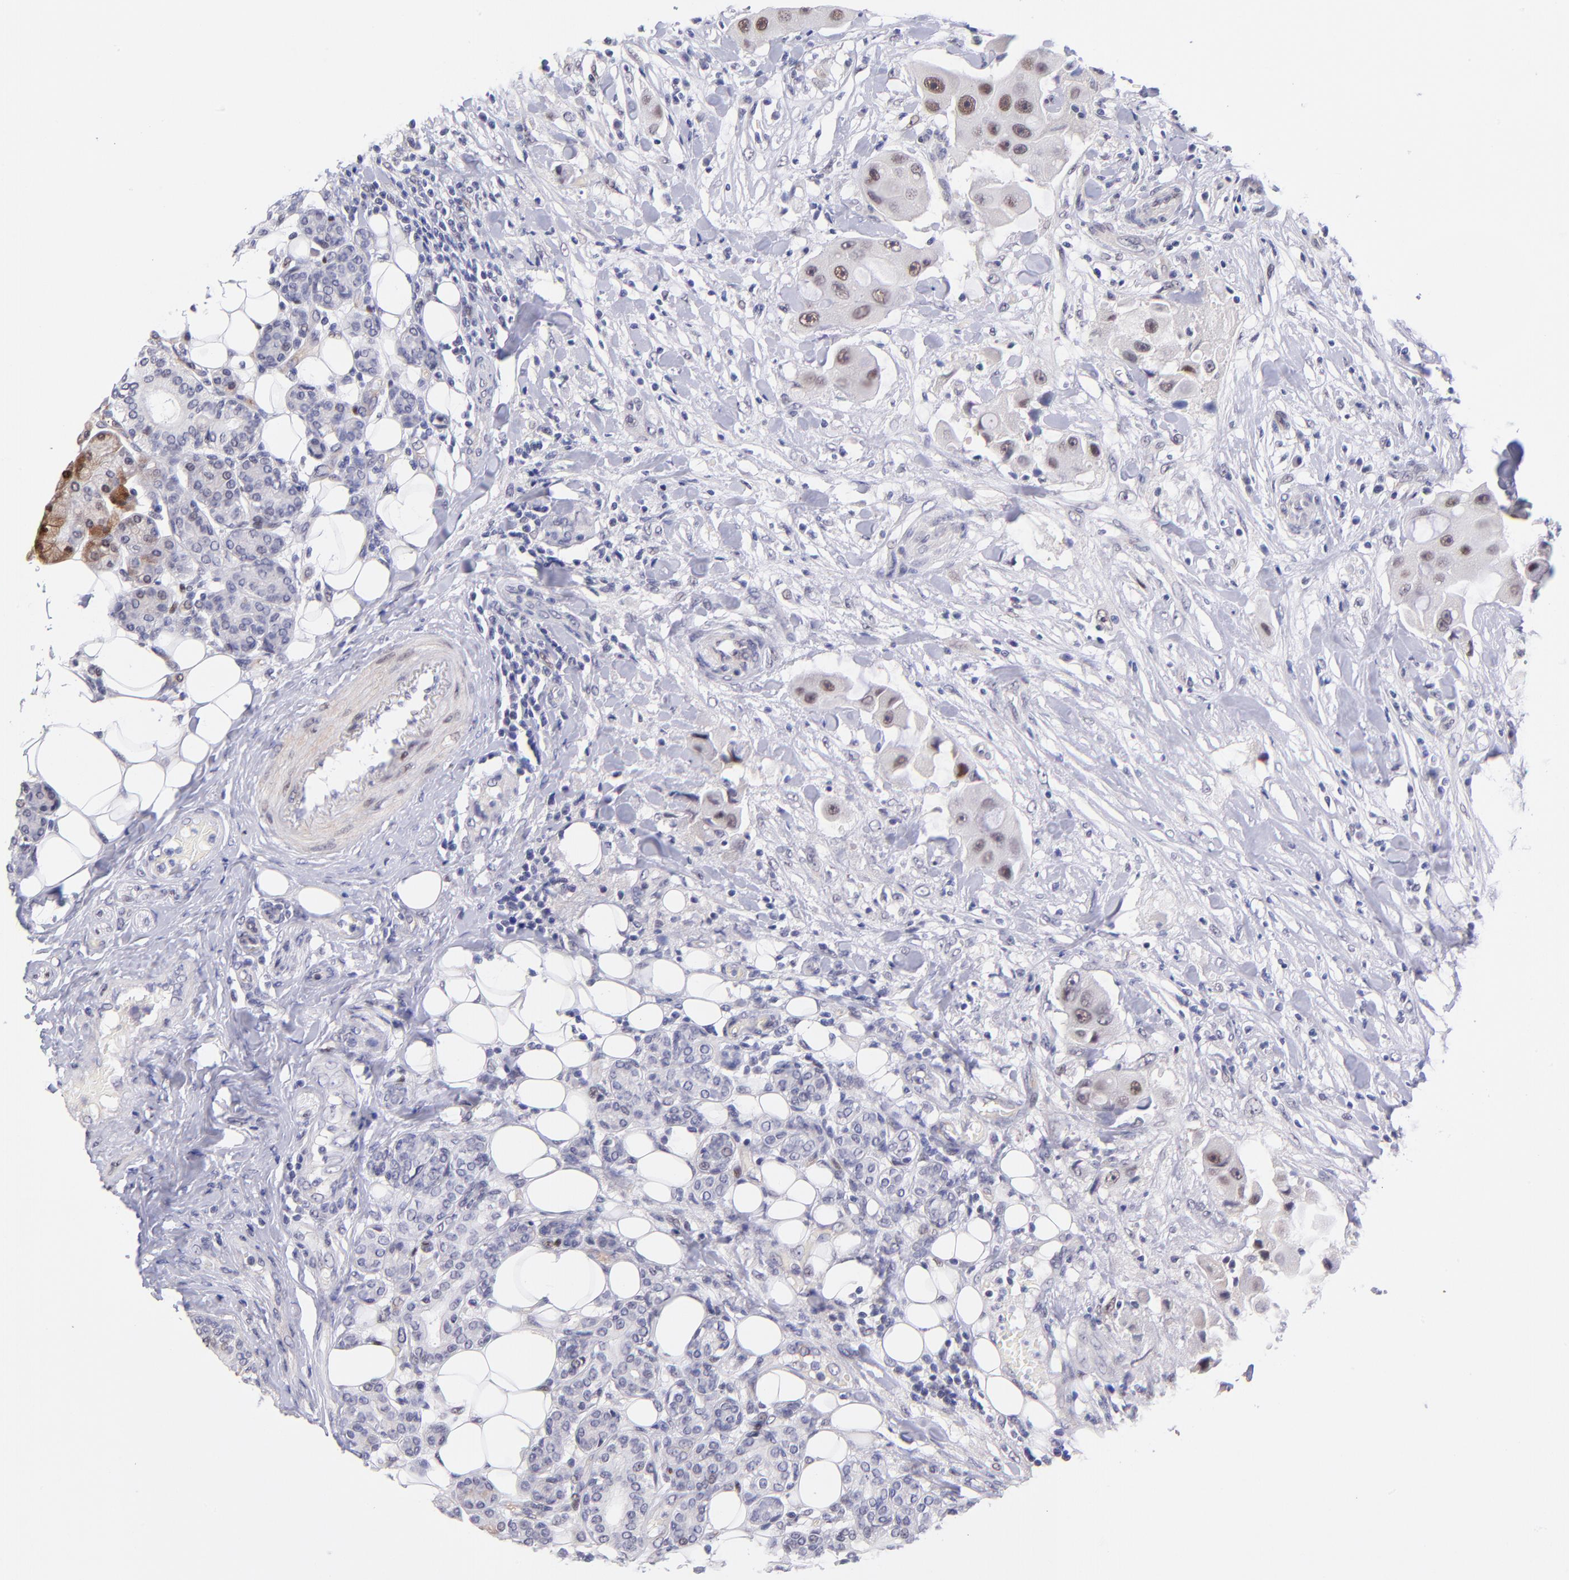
{"staining": {"intensity": "moderate", "quantity": "25%-75%", "location": "nuclear"}, "tissue": "head and neck cancer", "cell_type": "Tumor cells", "image_type": "cancer", "snomed": [{"axis": "morphology", "description": "Normal tissue, NOS"}, {"axis": "morphology", "description": "Adenocarcinoma, NOS"}, {"axis": "topography", "description": "Salivary gland"}, {"axis": "topography", "description": "Head-Neck"}], "caption": "Tumor cells exhibit moderate nuclear expression in about 25%-75% of cells in adenocarcinoma (head and neck).", "gene": "SOX6", "patient": {"sex": "male", "age": 80}}